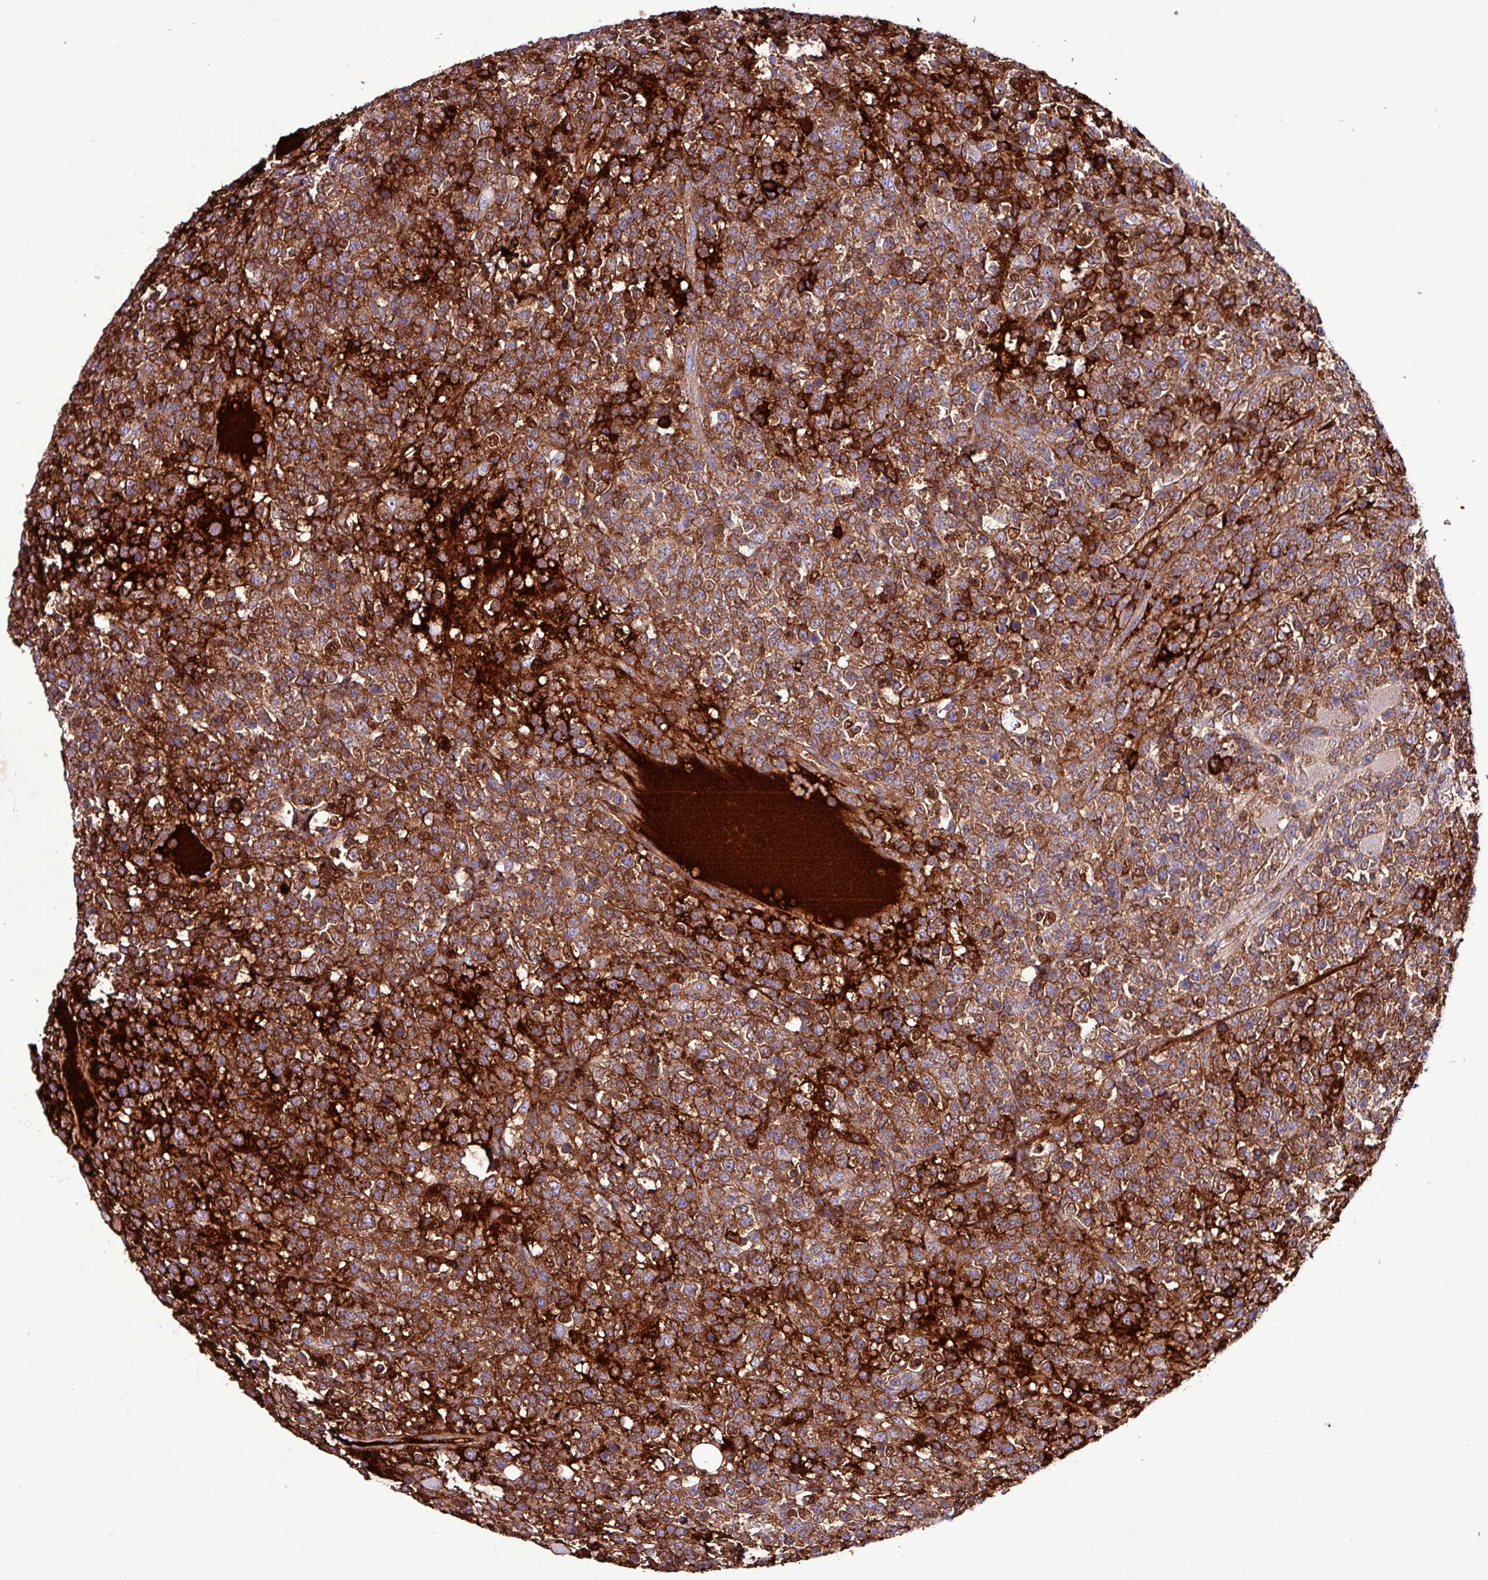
{"staining": {"intensity": "strong", "quantity": ">75%", "location": "cytoplasmic/membranous"}, "tissue": "lymphoma", "cell_type": "Tumor cells", "image_type": "cancer", "snomed": [{"axis": "morphology", "description": "Malignant lymphoma, non-Hodgkin's type, High grade"}, {"axis": "topography", "description": "Colon"}], "caption": "The image reveals immunohistochemical staining of lymphoma. There is strong cytoplasmic/membranous staining is appreciated in approximately >75% of tumor cells. The staining was performed using DAB, with brown indicating positive protein expression. Nuclei are stained blue with hematoxylin.", "gene": "HP", "patient": {"sex": "female", "age": 53}}